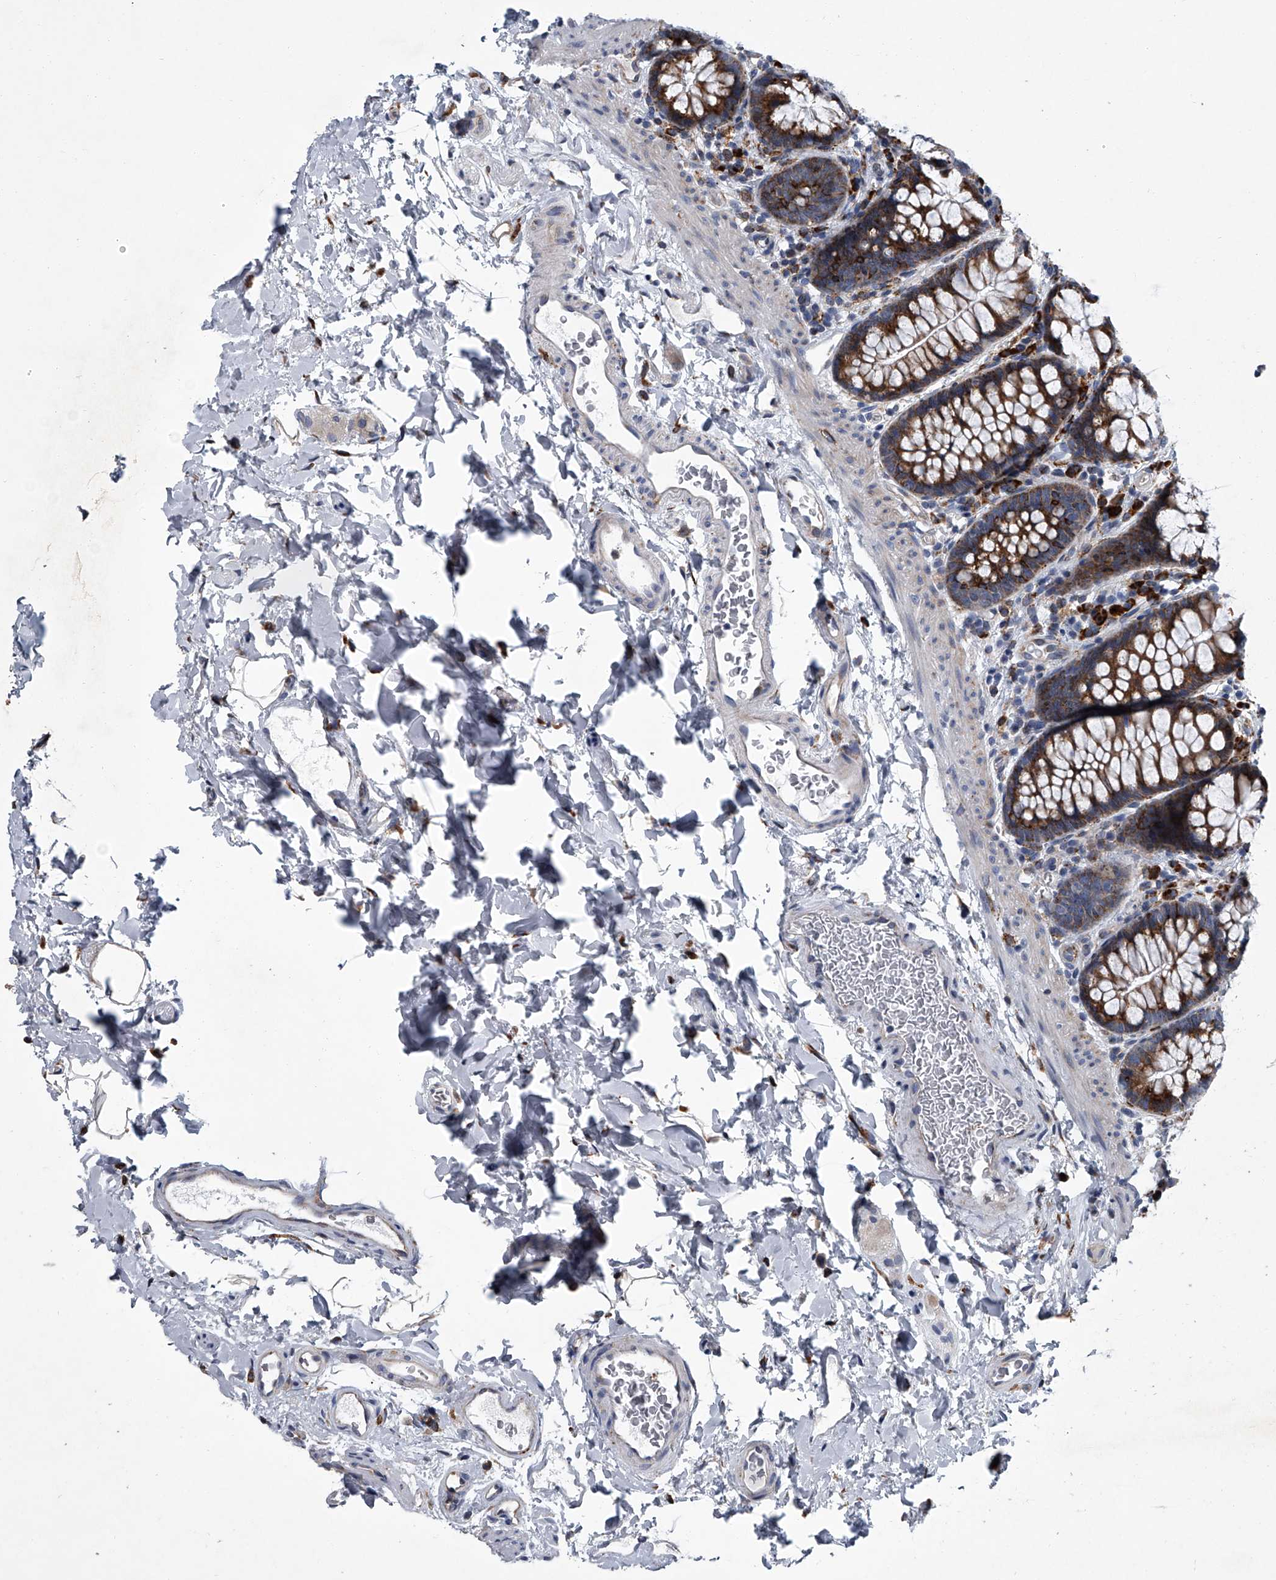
{"staining": {"intensity": "negative", "quantity": "none", "location": "none"}, "tissue": "colon", "cell_type": "Endothelial cells", "image_type": "normal", "snomed": [{"axis": "morphology", "description": "Normal tissue, NOS"}, {"axis": "topography", "description": "Colon"}], "caption": "Normal colon was stained to show a protein in brown. There is no significant expression in endothelial cells. (DAB IHC, high magnification).", "gene": "TMEM63C", "patient": {"sex": "female", "age": 62}}